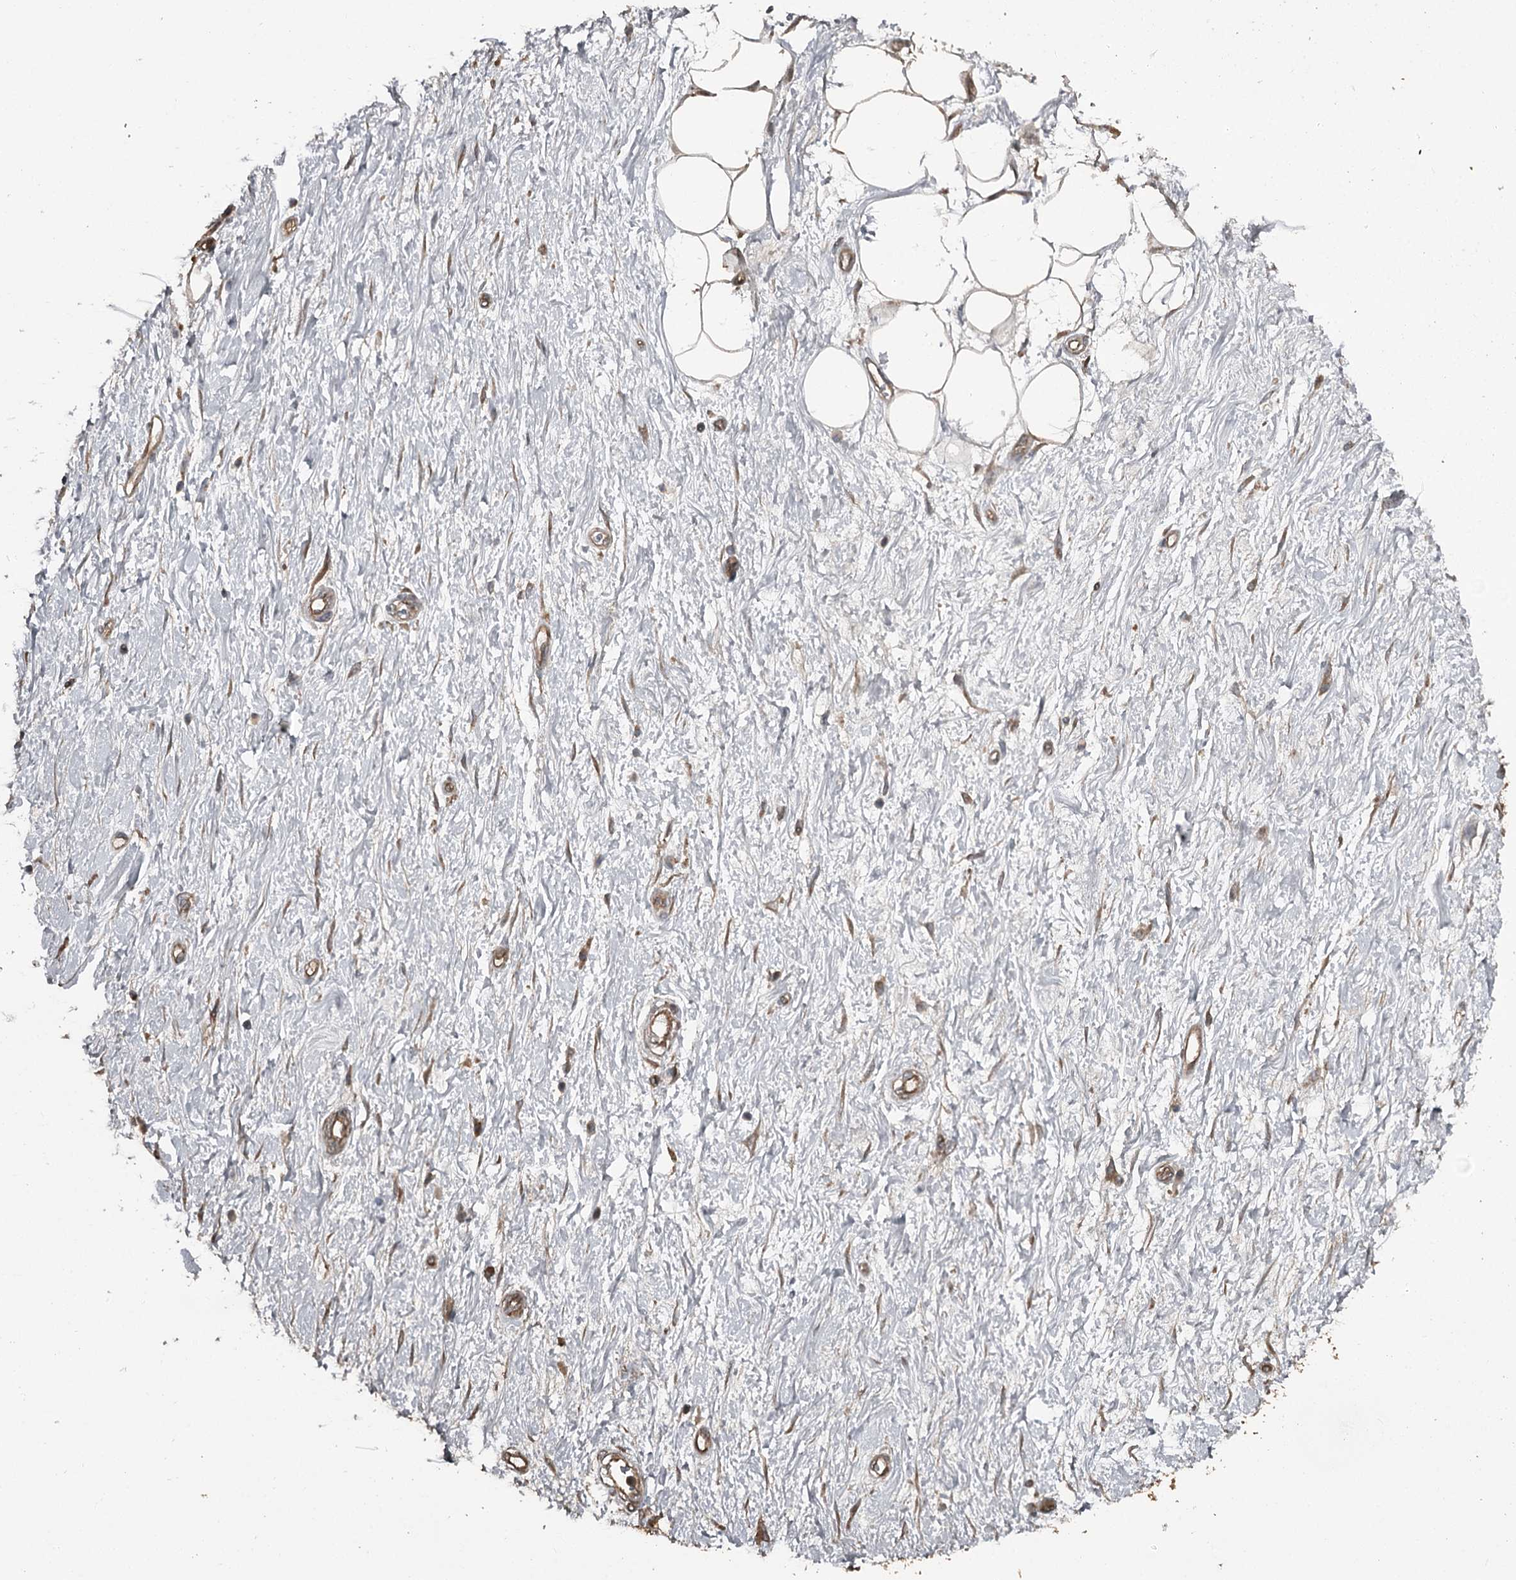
{"staining": {"intensity": "moderate", "quantity": ">75%", "location": "cytoplasmic/membranous"}, "tissue": "adipose tissue", "cell_type": "Adipocytes", "image_type": "normal", "snomed": [{"axis": "morphology", "description": "Normal tissue, NOS"}, {"axis": "morphology", "description": "Adenocarcinoma, NOS"}, {"axis": "topography", "description": "Pancreas"}, {"axis": "topography", "description": "Peripheral nerve tissue"}], "caption": "Immunohistochemical staining of normal adipose tissue demonstrates medium levels of moderate cytoplasmic/membranous positivity in approximately >75% of adipocytes.", "gene": "RAB21", "patient": {"sex": "male", "age": 59}}